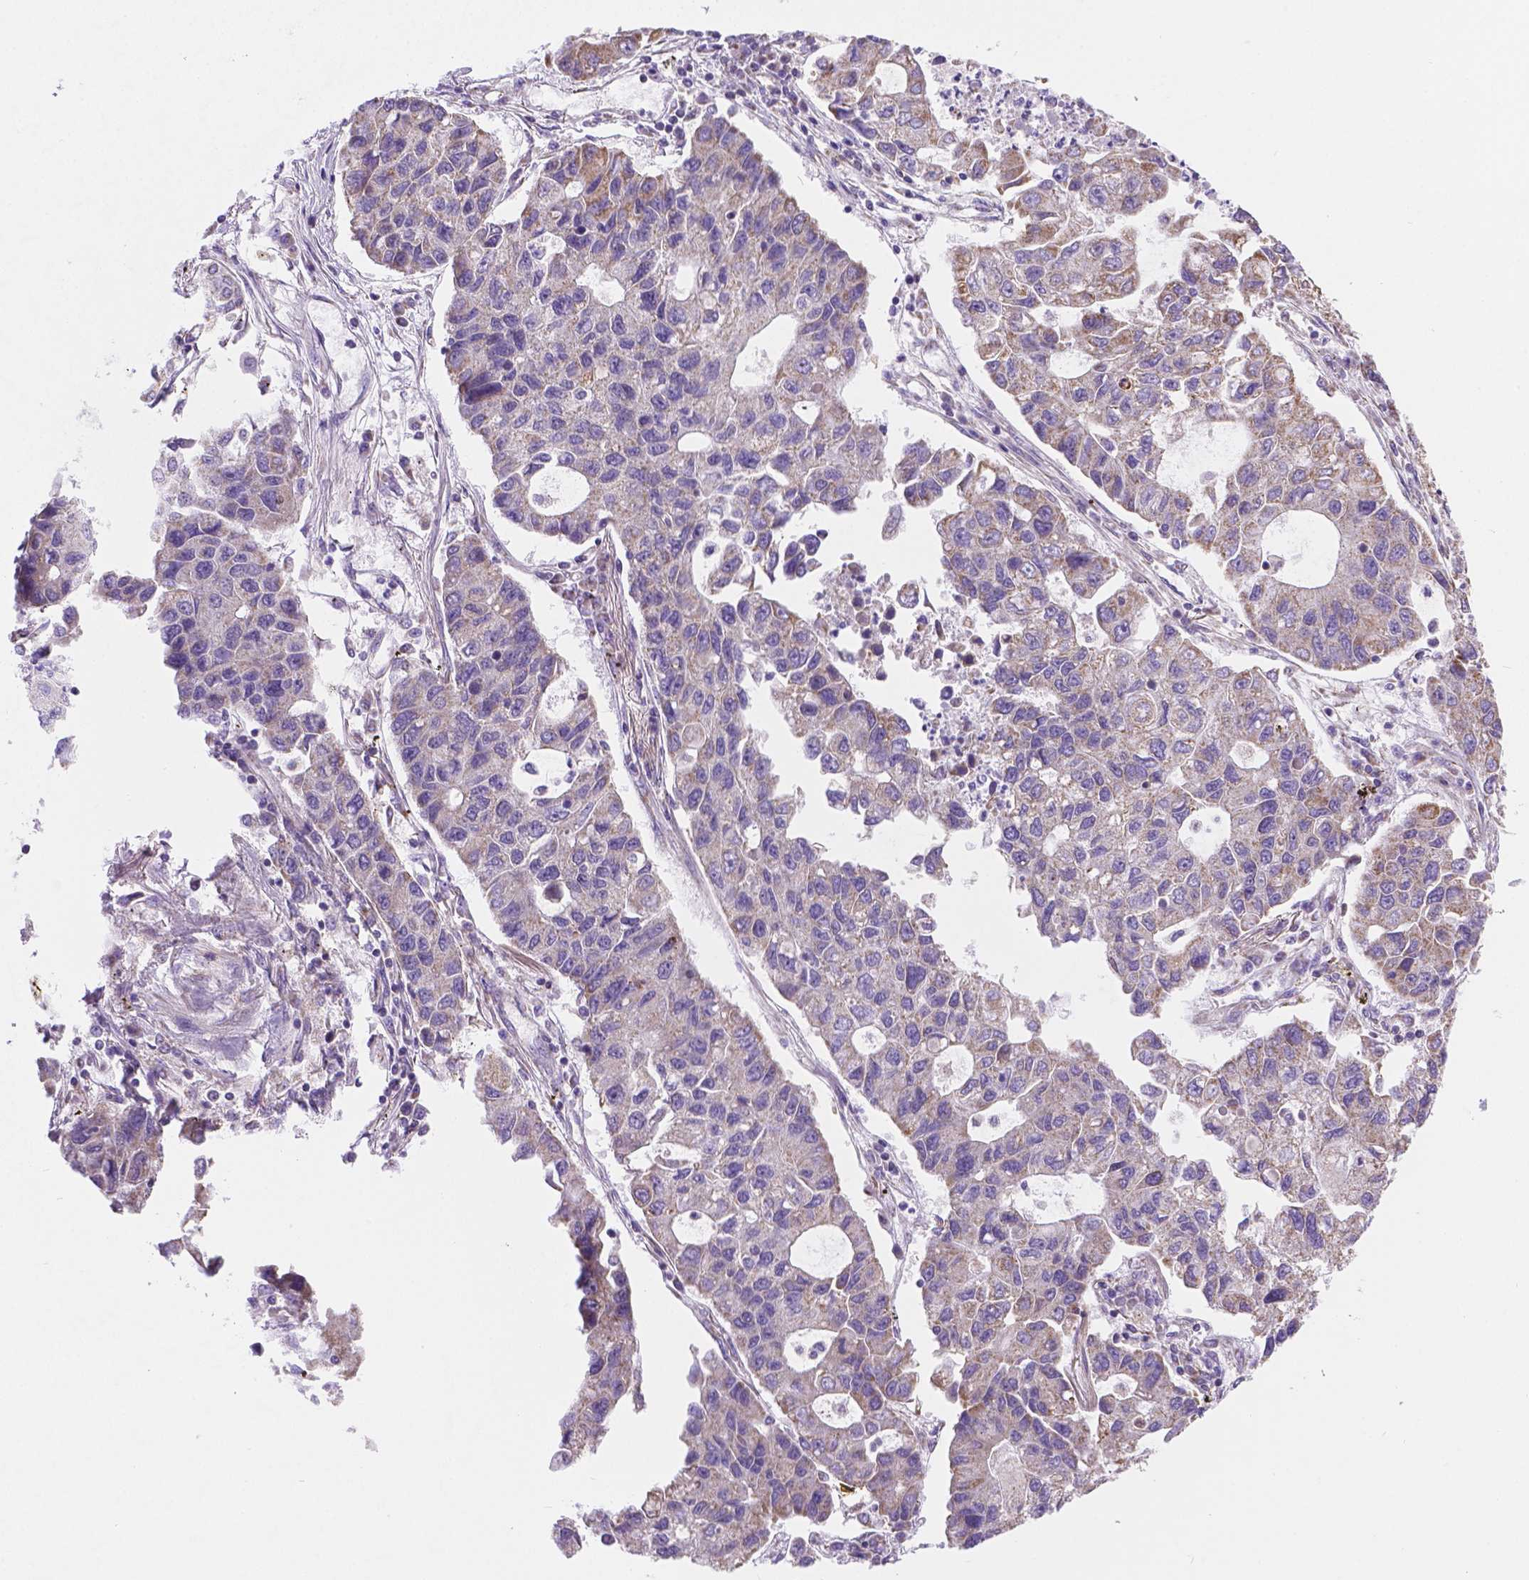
{"staining": {"intensity": "weak", "quantity": "<25%", "location": "cytoplasmic/membranous"}, "tissue": "lung cancer", "cell_type": "Tumor cells", "image_type": "cancer", "snomed": [{"axis": "morphology", "description": "Adenocarcinoma, NOS"}, {"axis": "topography", "description": "Bronchus"}, {"axis": "topography", "description": "Lung"}], "caption": "Immunohistochemistry (IHC) of lung cancer (adenocarcinoma) exhibits no expression in tumor cells. (DAB IHC with hematoxylin counter stain).", "gene": "CSPG5", "patient": {"sex": "female", "age": 51}}